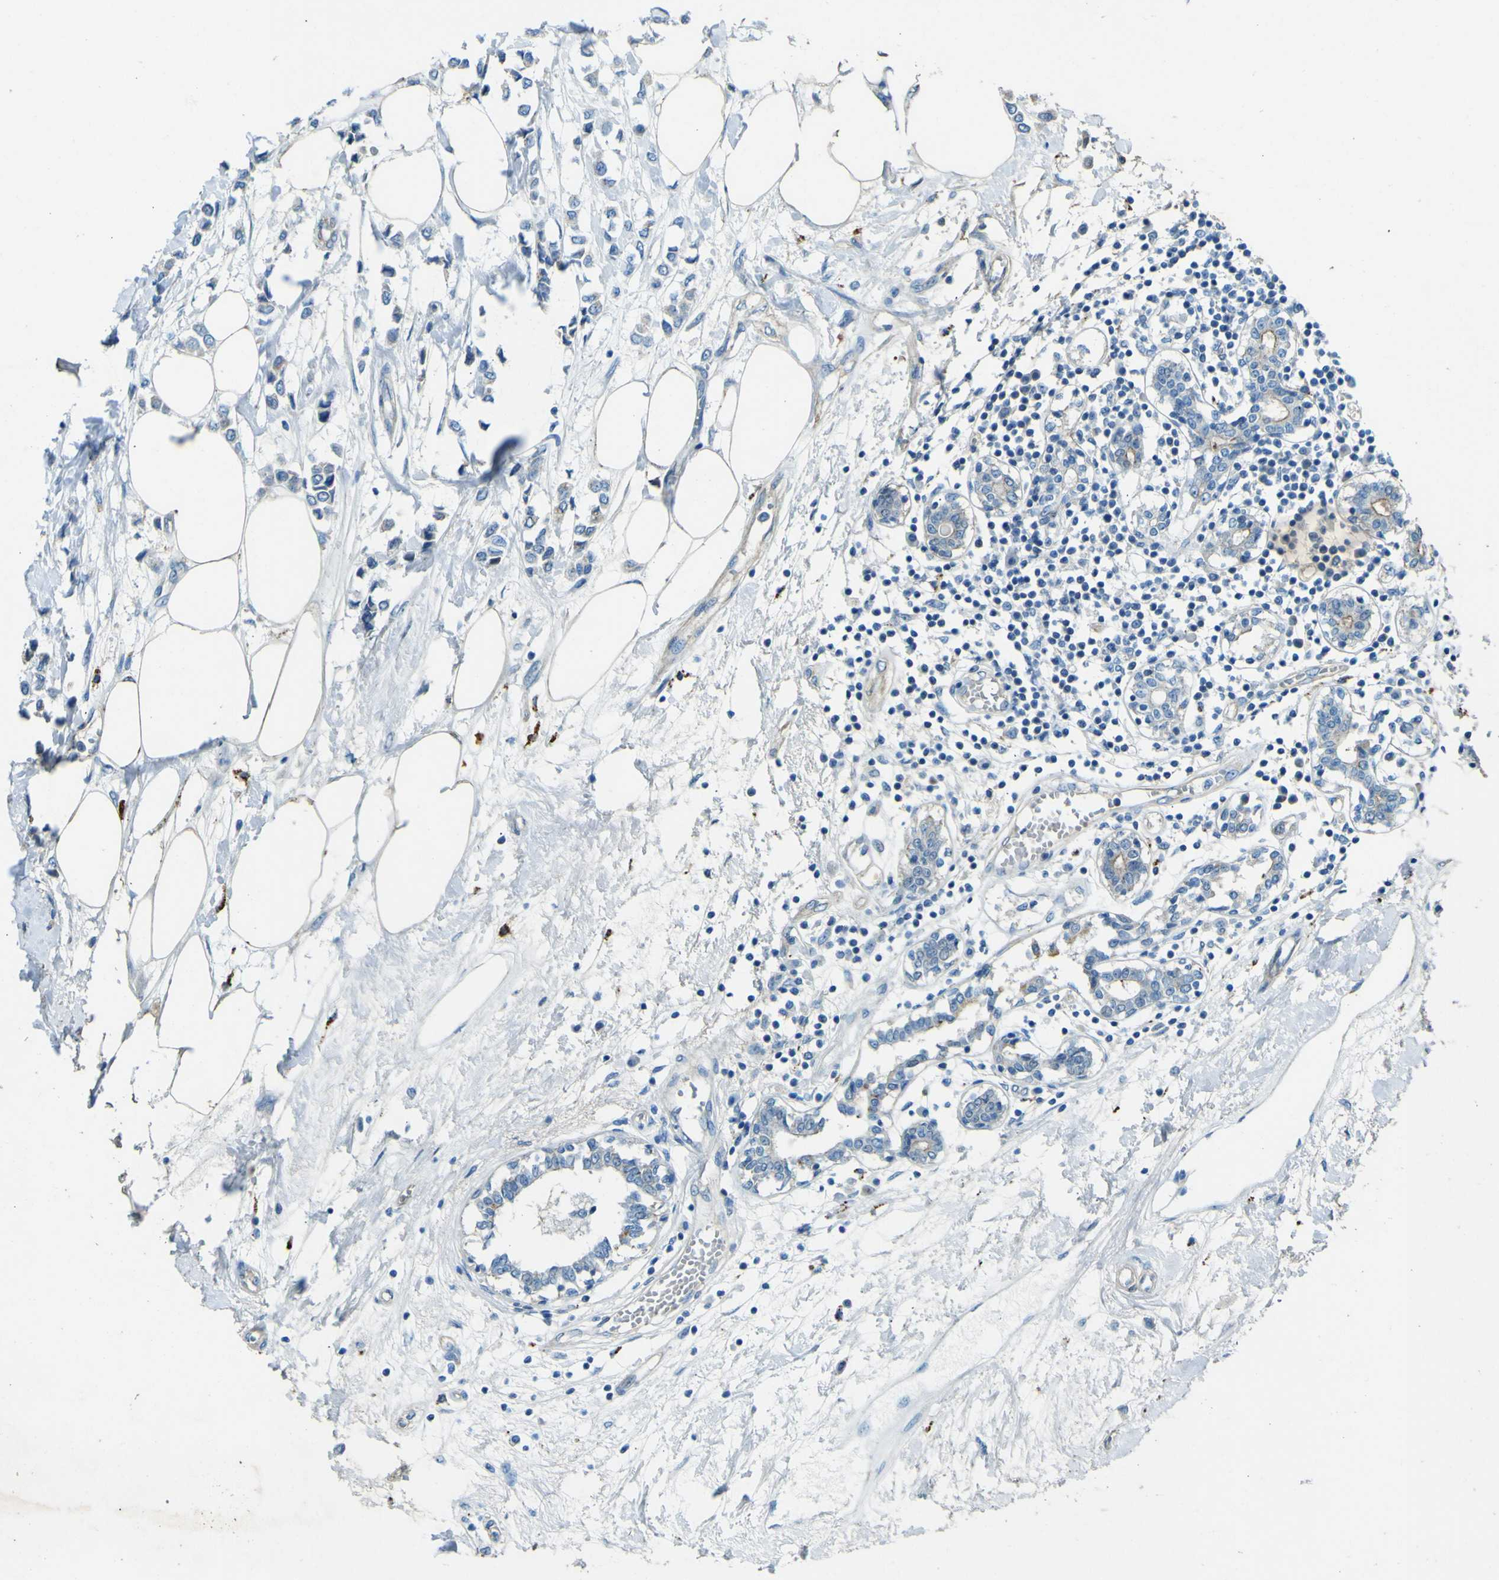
{"staining": {"intensity": "negative", "quantity": "none", "location": "none"}, "tissue": "breast cancer", "cell_type": "Tumor cells", "image_type": "cancer", "snomed": [{"axis": "morphology", "description": "Lobular carcinoma"}, {"axis": "topography", "description": "Breast"}], "caption": "The micrograph shows no significant expression in tumor cells of lobular carcinoma (breast). Brightfield microscopy of immunohistochemistry stained with DAB (3,3'-diaminobenzidine) (brown) and hematoxylin (blue), captured at high magnification.", "gene": "PDE9A", "patient": {"sex": "female", "age": 51}}